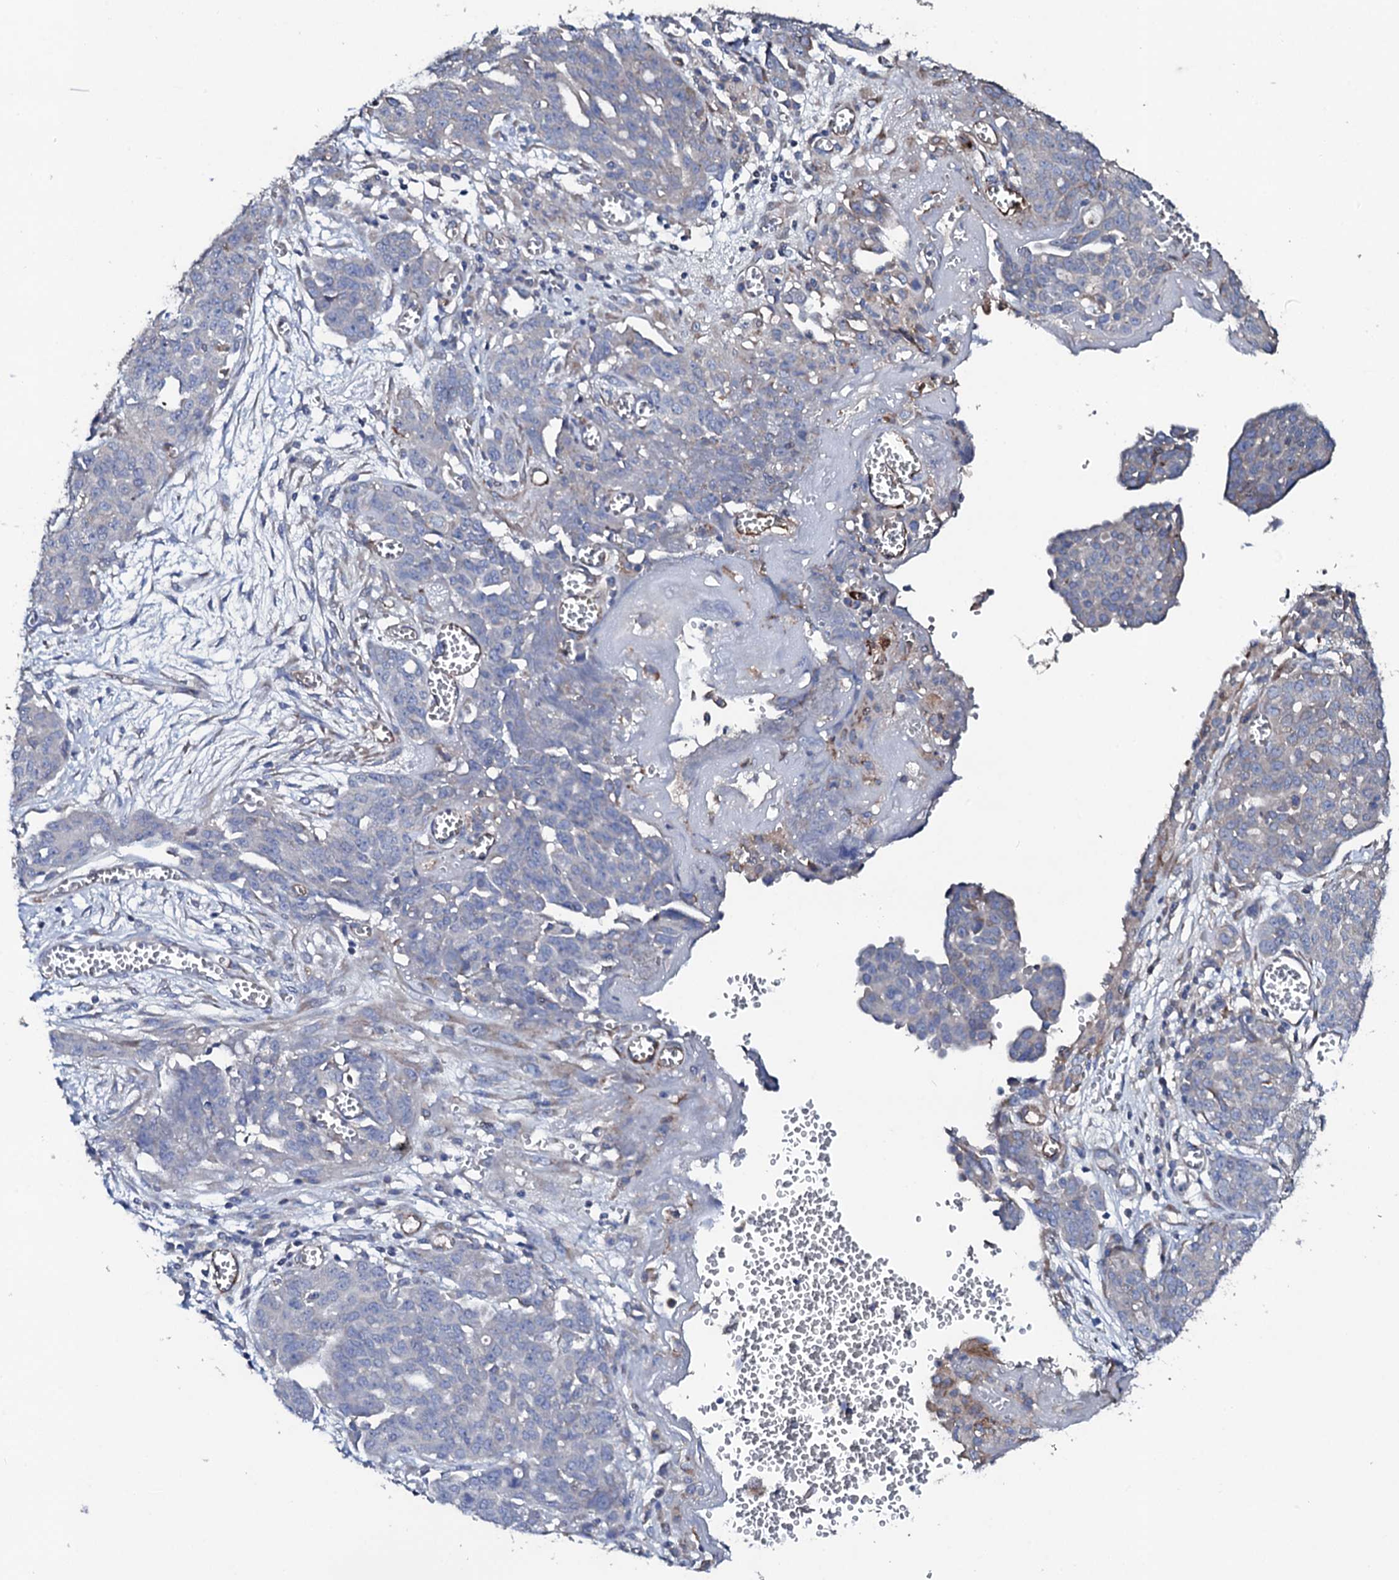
{"staining": {"intensity": "weak", "quantity": "<25%", "location": "cytoplasmic/membranous"}, "tissue": "ovarian cancer", "cell_type": "Tumor cells", "image_type": "cancer", "snomed": [{"axis": "morphology", "description": "Cystadenocarcinoma, serous, NOS"}, {"axis": "topography", "description": "Soft tissue"}, {"axis": "topography", "description": "Ovary"}], "caption": "The micrograph displays no significant expression in tumor cells of ovarian cancer (serous cystadenocarcinoma). The staining was performed using DAB to visualize the protein expression in brown, while the nuclei were stained in blue with hematoxylin (Magnification: 20x).", "gene": "DBX1", "patient": {"sex": "female", "age": 57}}